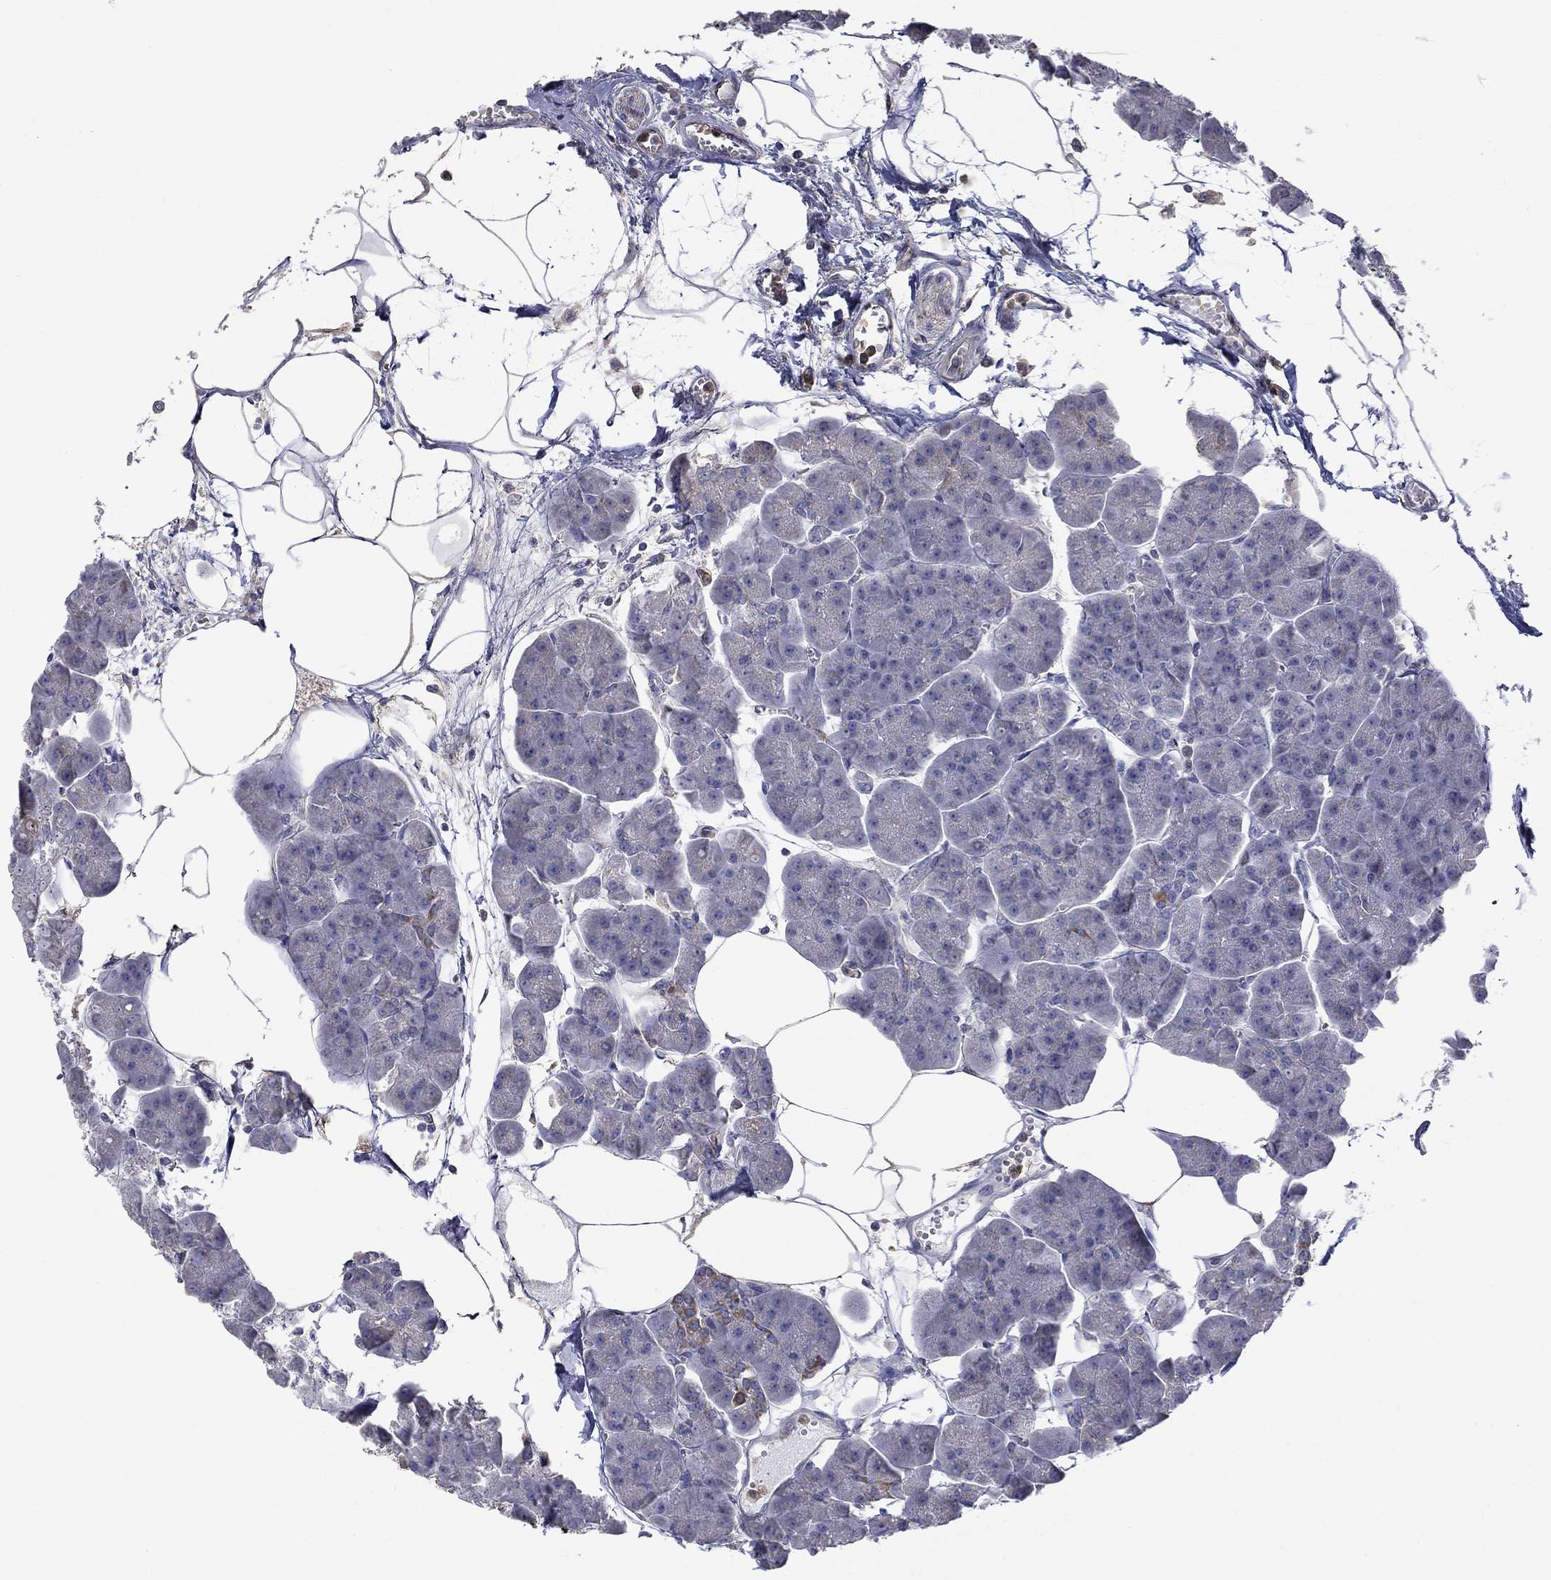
{"staining": {"intensity": "moderate", "quantity": "<25%", "location": "cytoplasmic/membranous"}, "tissue": "pancreas", "cell_type": "Exocrine glandular cells", "image_type": "normal", "snomed": [{"axis": "morphology", "description": "Normal tissue, NOS"}, {"axis": "topography", "description": "Adipose tissue"}, {"axis": "topography", "description": "Pancreas"}, {"axis": "topography", "description": "Peripheral nerve tissue"}], "caption": "Pancreas was stained to show a protein in brown. There is low levels of moderate cytoplasmic/membranous positivity in approximately <25% of exocrine glandular cells. Nuclei are stained in blue.", "gene": "CAMKK2", "patient": {"sex": "female", "age": 58}}